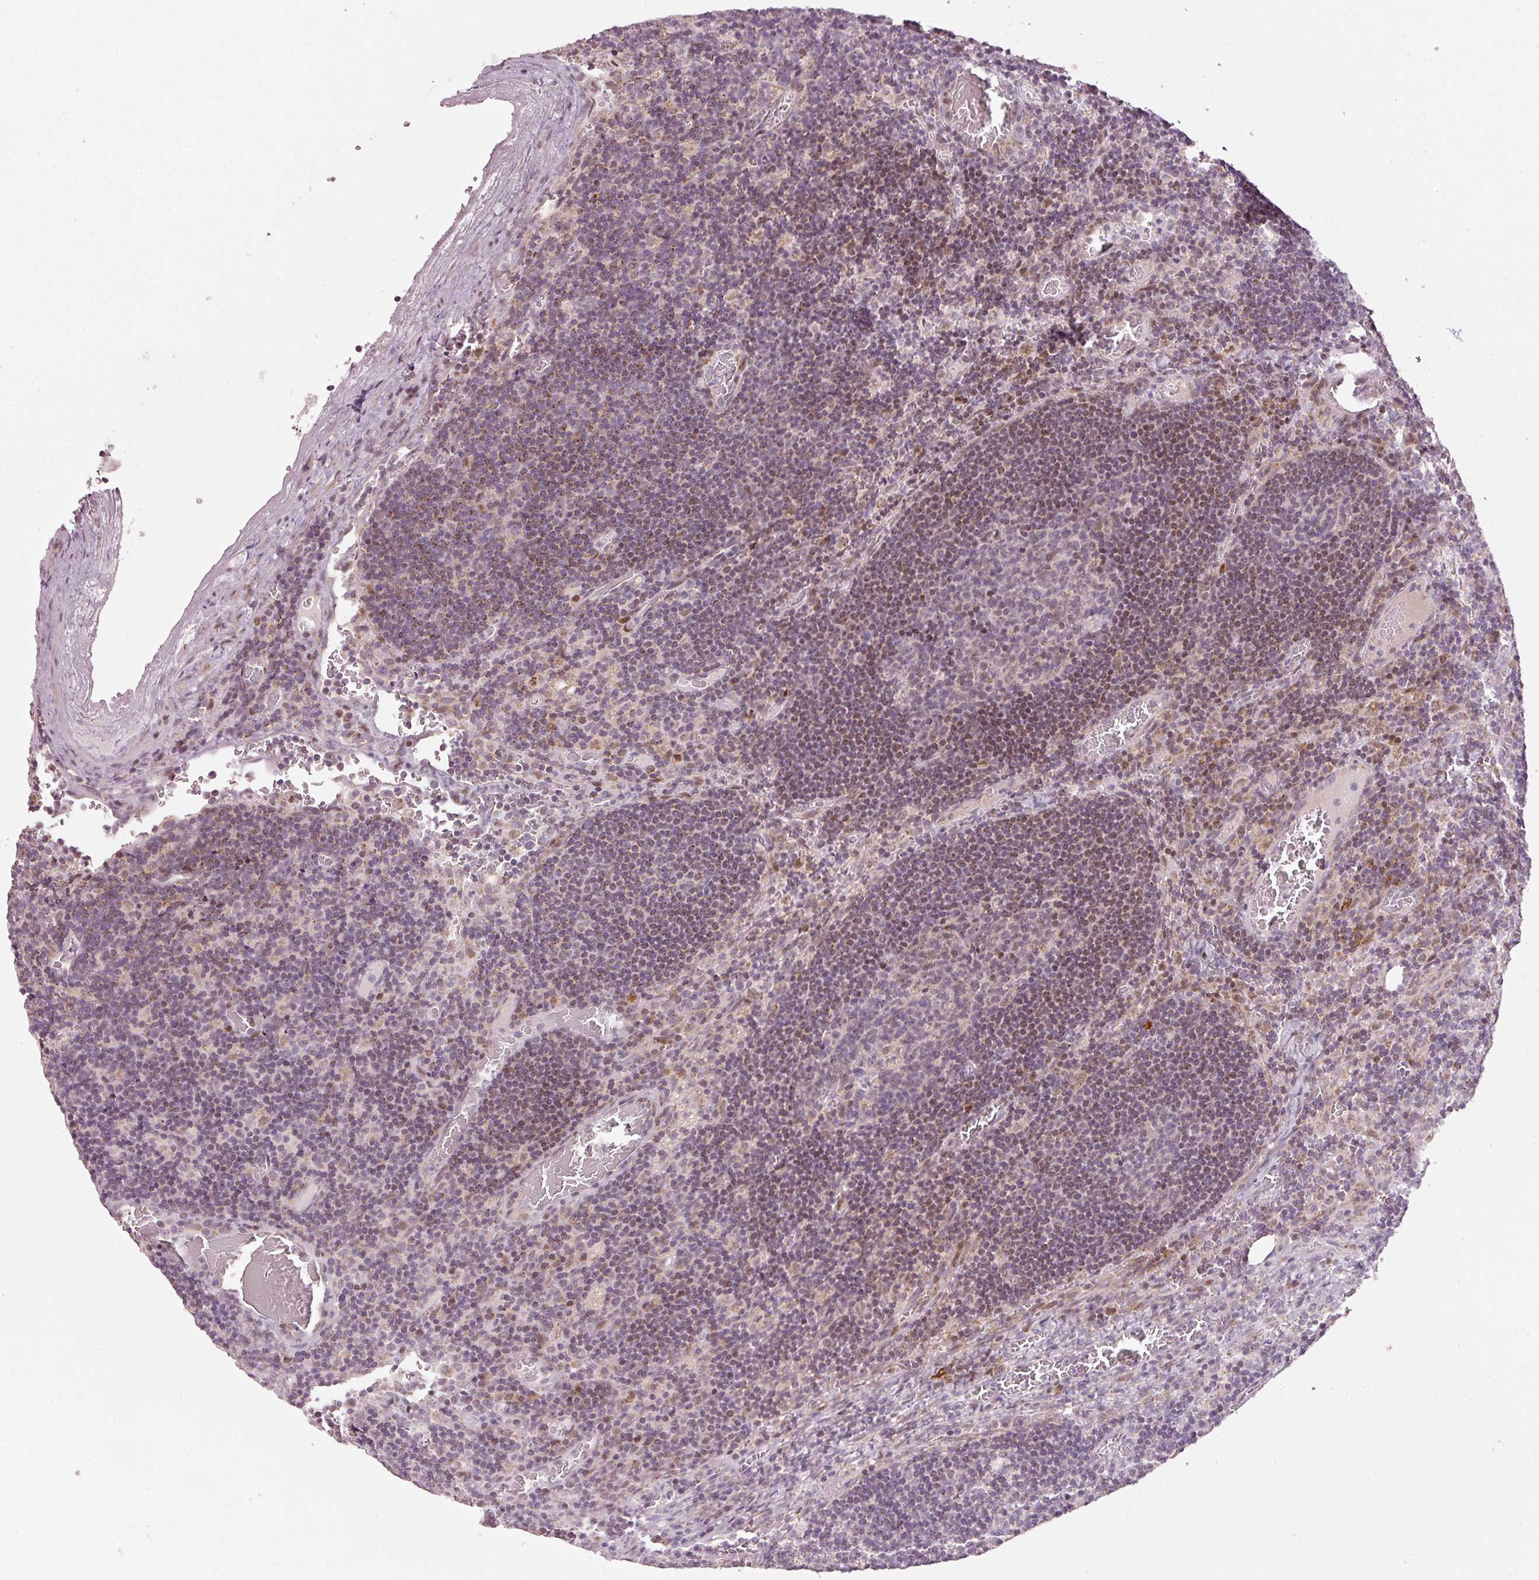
{"staining": {"intensity": "negative", "quantity": "none", "location": "none"}, "tissue": "lymph node", "cell_type": "Germinal center cells", "image_type": "normal", "snomed": [{"axis": "morphology", "description": "Normal tissue, NOS"}, {"axis": "topography", "description": "Lymph node"}], "caption": "Histopathology image shows no protein positivity in germinal center cells of normal lymph node. (Stains: DAB immunohistochemistry (IHC) with hematoxylin counter stain, Microscopy: brightfield microscopy at high magnification).", "gene": "TOB2", "patient": {"sex": "male", "age": 50}}